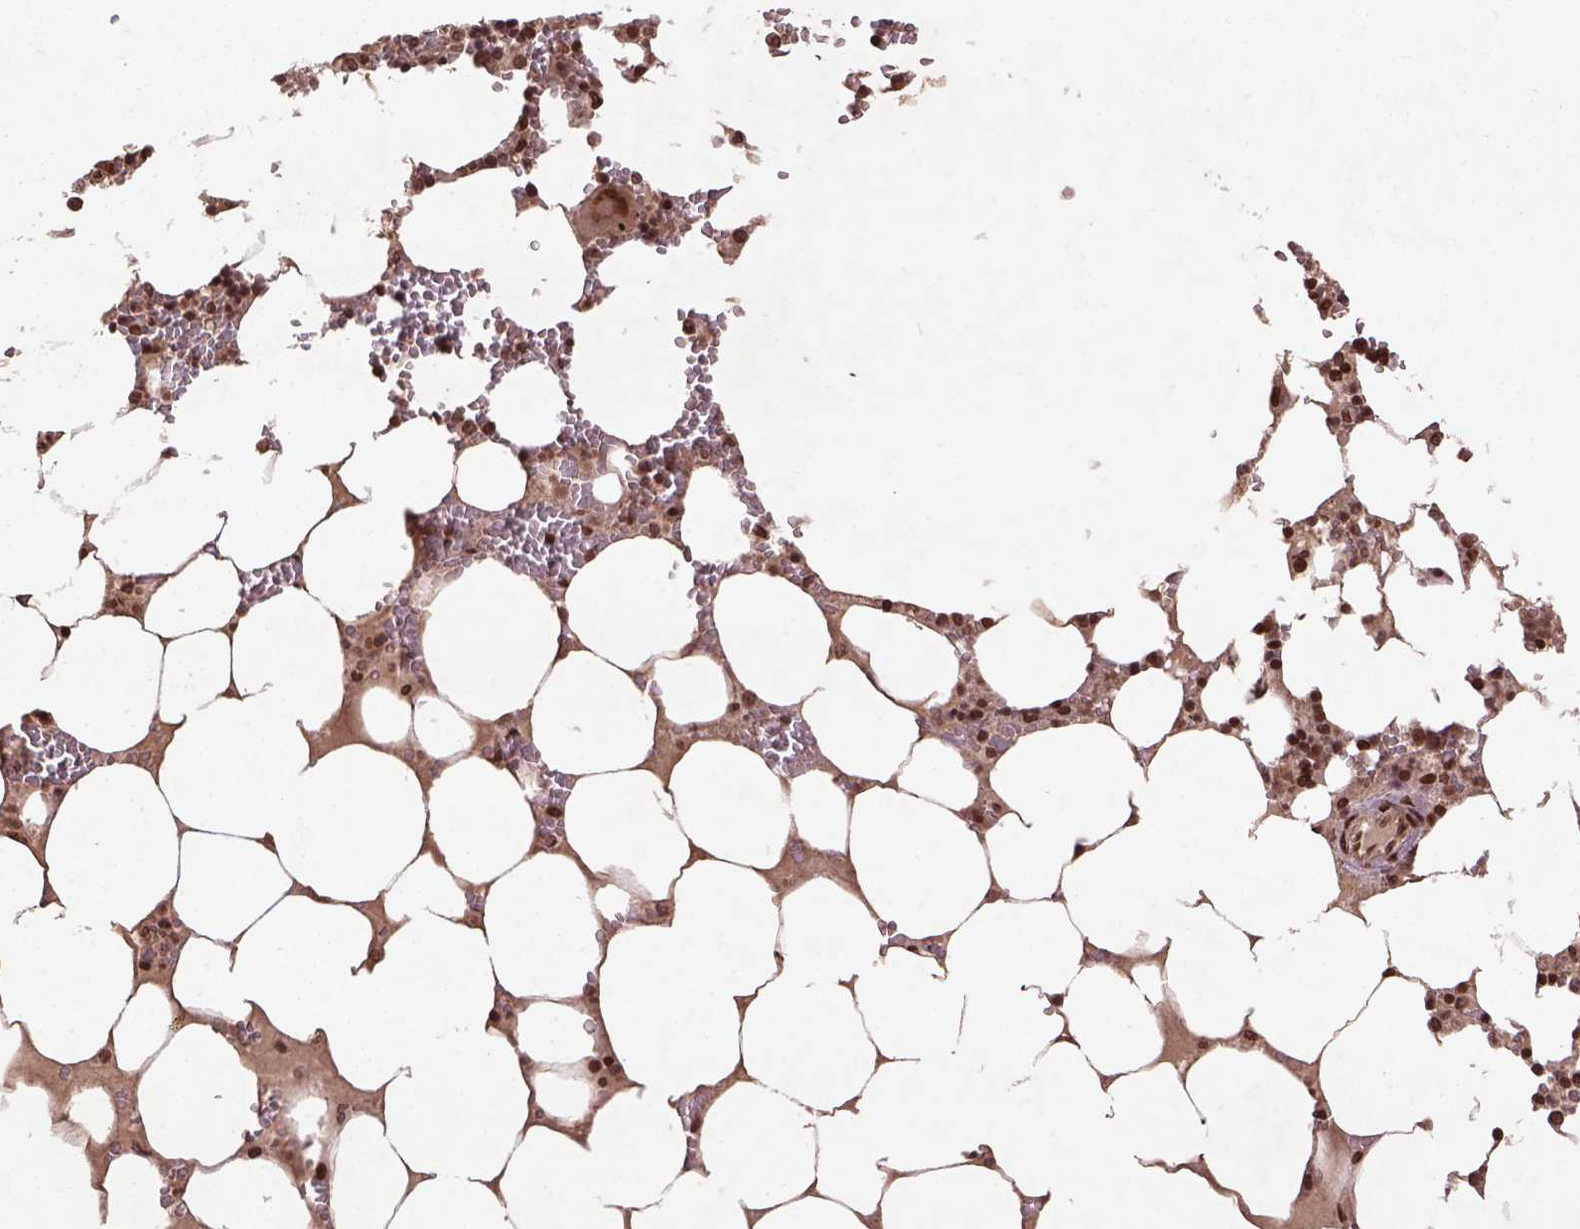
{"staining": {"intensity": "strong", "quantity": ">75%", "location": "nuclear"}, "tissue": "bone marrow", "cell_type": "Hematopoietic cells", "image_type": "normal", "snomed": [{"axis": "morphology", "description": "Normal tissue, NOS"}, {"axis": "topography", "description": "Bone marrow"}], "caption": "This is a micrograph of immunohistochemistry staining of unremarkable bone marrow, which shows strong positivity in the nuclear of hematopoietic cells.", "gene": "BANF1", "patient": {"sex": "male", "age": 64}}